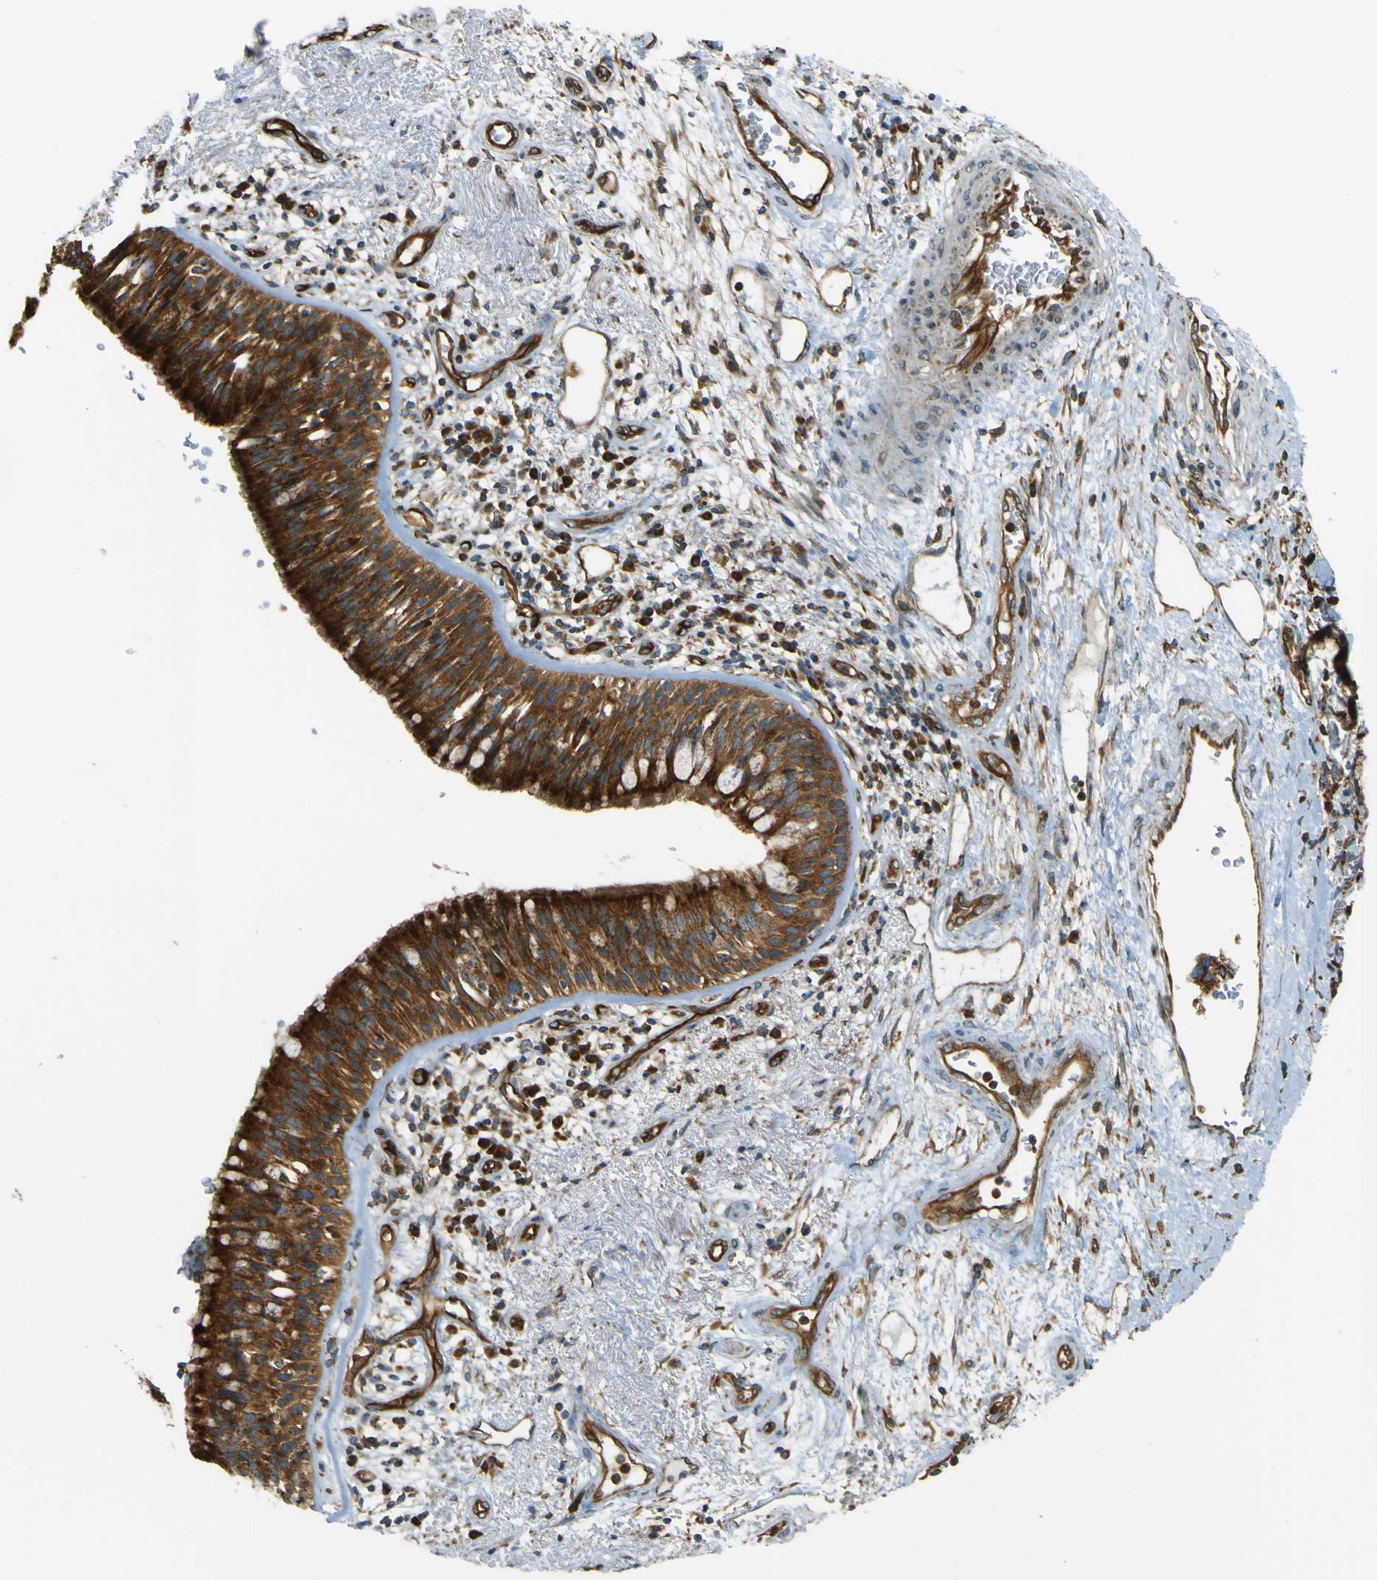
{"staining": {"intensity": "strong", "quantity": ">75%", "location": "cytoplasmic/membranous"}, "tissue": "bronchus", "cell_type": "Respiratory epithelial cells", "image_type": "normal", "snomed": [{"axis": "morphology", "description": "Normal tissue, NOS"}, {"axis": "morphology", "description": "Adenocarcinoma, NOS"}, {"axis": "morphology", "description": "Adenocarcinoma, metastatic, NOS"}, {"axis": "topography", "description": "Lymph node"}, {"axis": "topography", "description": "Bronchus"}, {"axis": "topography", "description": "Lung"}], "caption": "IHC staining of unremarkable bronchus, which reveals high levels of strong cytoplasmic/membranous expression in about >75% of respiratory epithelial cells indicating strong cytoplasmic/membranous protein staining. The staining was performed using DAB (brown) for protein detection and nuclei were counterstained in hematoxylin (blue).", "gene": "DNAJC5", "patient": {"sex": "female", "age": 54}}